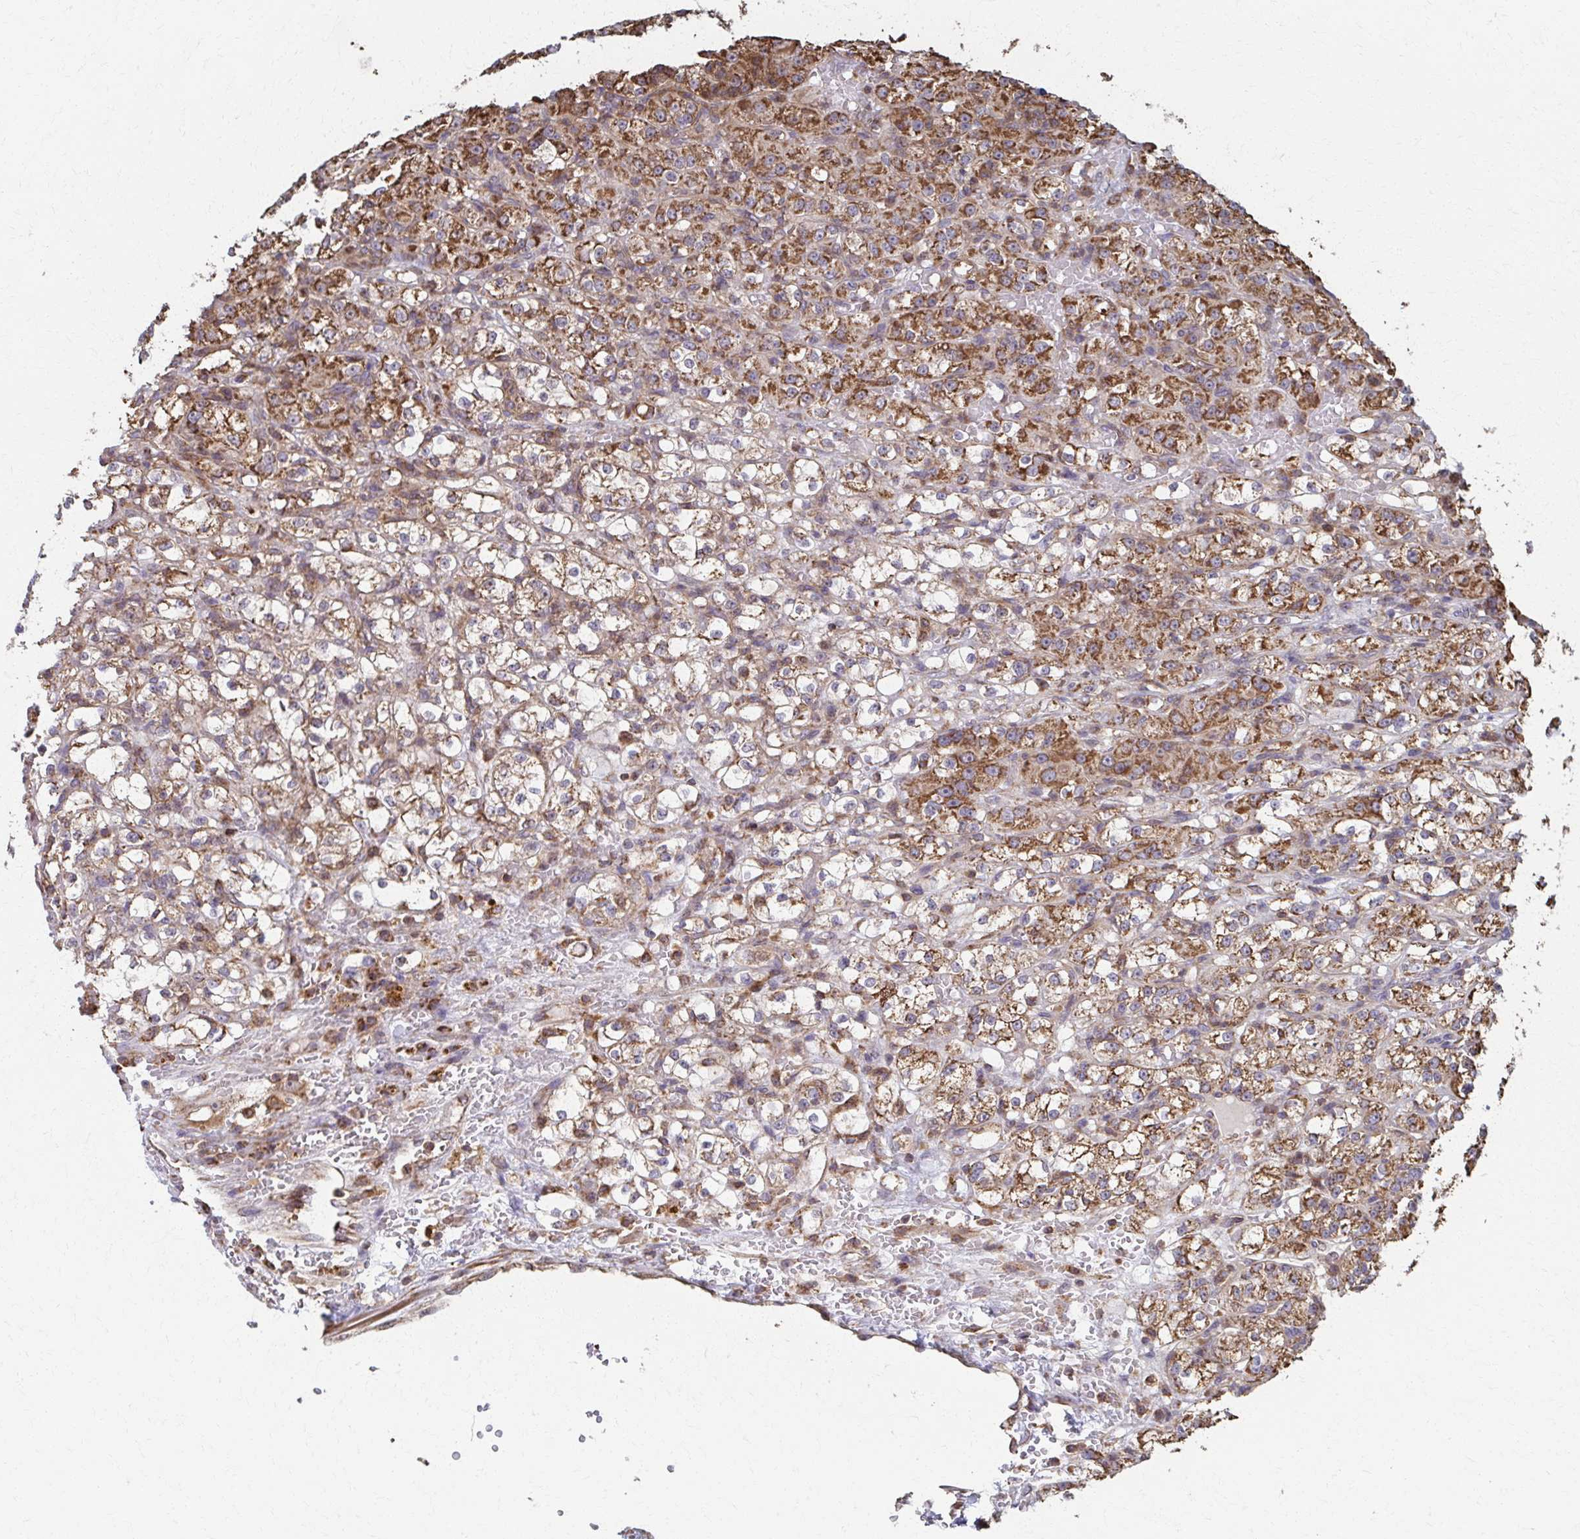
{"staining": {"intensity": "strong", "quantity": "25%-75%", "location": "cytoplasmic/membranous"}, "tissue": "renal cancer", "cell_type": "Tumor cells", "image_type": "cancer", "snomed": [{"axis": "morphology", "description": "Normal tissue, NOS"}, {"axis": "morphology", "description": "Adenocarcinoma, NOS"}, {"axis": "topography", "description": "Kidney"}], "caption": "A brown stain shows strong cytoplasmic/membranous staining of a protein in human adenocarcinoma (renal) tumor cells. (DAB (3,3'-diaminobenzidine) IHC, brown staining for protein, blue staining for nuclei).", "gene": "KLHL34", "patient": {"sex": "male", "age": 61}}